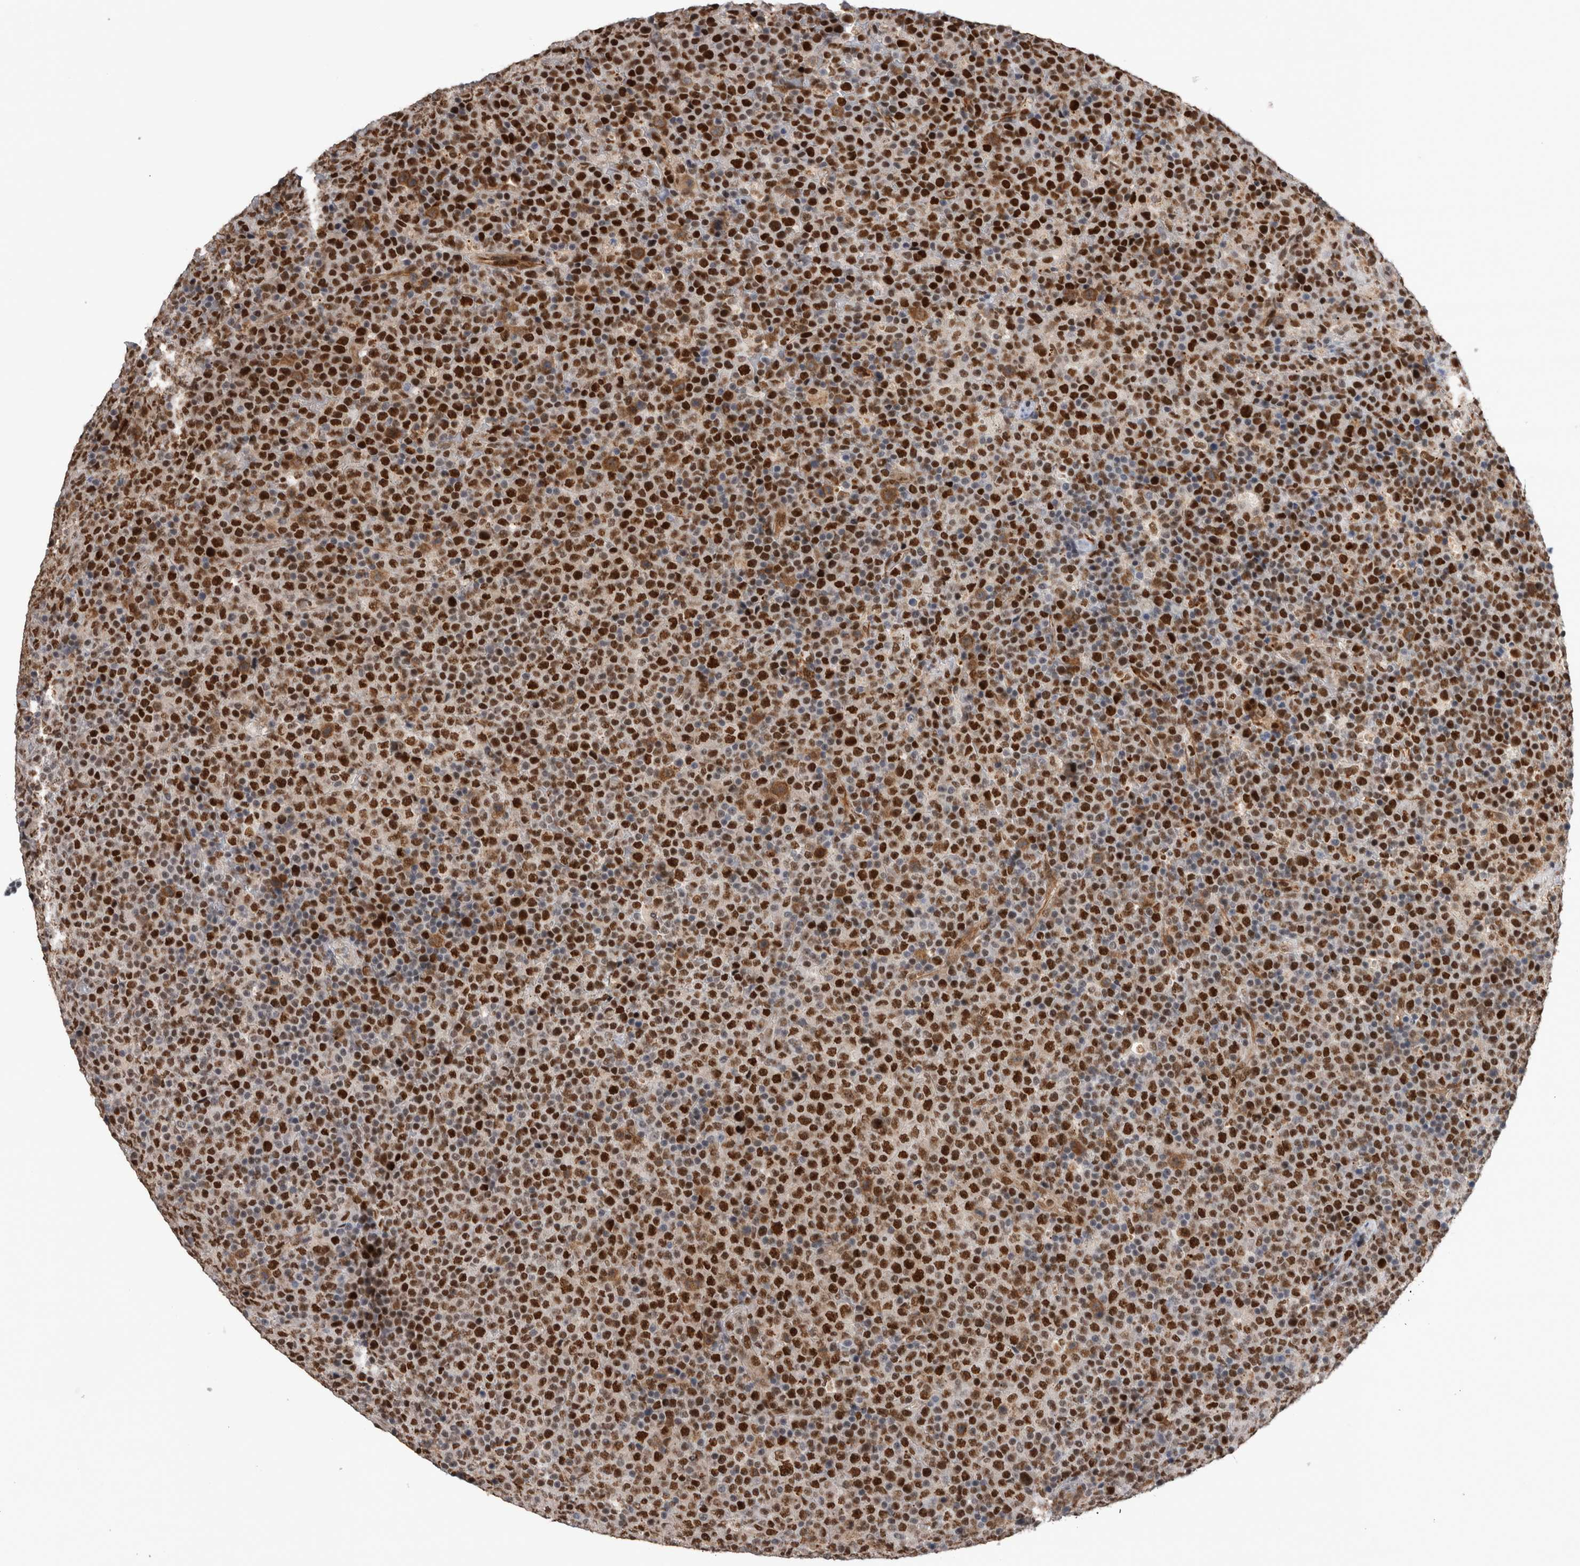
{"staining": {"intensity": "strong", "quantity": ">75%", "location": "nuclear"}, "tissue": "lymphoma", "cell_type": "Tumor cells", "image_type": "cancer", "snomed": [{"axis": "morphology", "description": "Malignant lymphoma, non-Hodgkin's type, High grade"}, {"axis": "topography", "description": "Lymph node"}], "caption": "This is an image of immunohistochemistry (IHC) staining of lymphoma, which shows strong positivity in the nuclear of tumor cells.", "gene": "POLD2", "patient": {"sex": "male", "age": 13}}